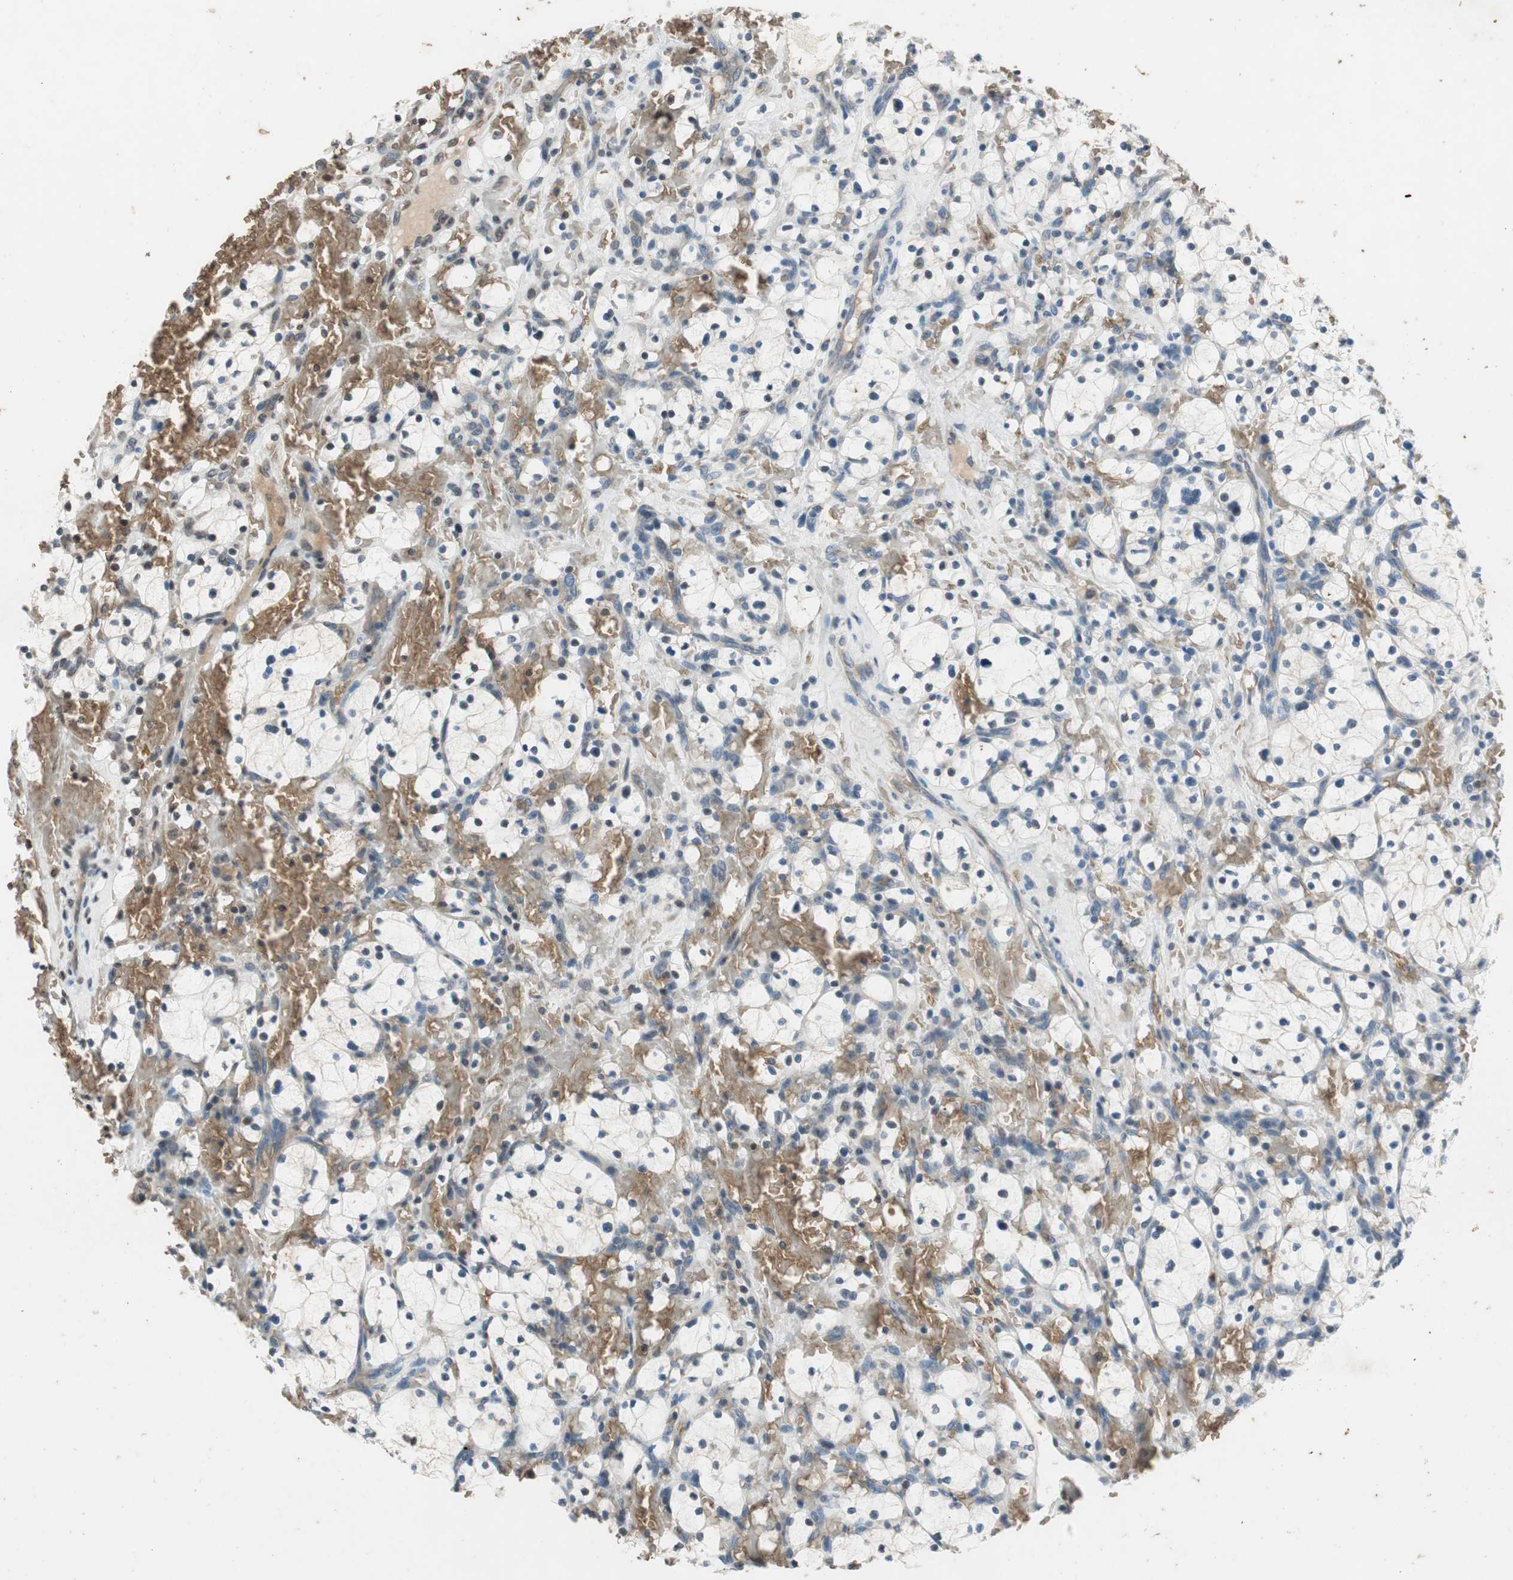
{"staining": {"intensity": "negative", "quantity": "none", "location": "none"}, "tissue": "renal cancer", "cell_type": "Tumor cells", "image_type": "cancer", "snomed": [{"axis": "morphology", "description": "Adenocarcinoma, NOS"}, {"axis": "topography", "description": "Kidney"}], "caption": "DAB (3,3'-diaminobenzidine) immunohistochemical staining of renal cancer (adenocarcinoma) exhibits no significant expression in tumor cells. Brightfield microscopy of immunohistochemistry stained with DAB (3,3'-diaminobenzidine) (brown) and hematoxylin (blue), captured at high magnification.", "gene": "GYPC", "patient": {"sex": "female", "age": 83}}